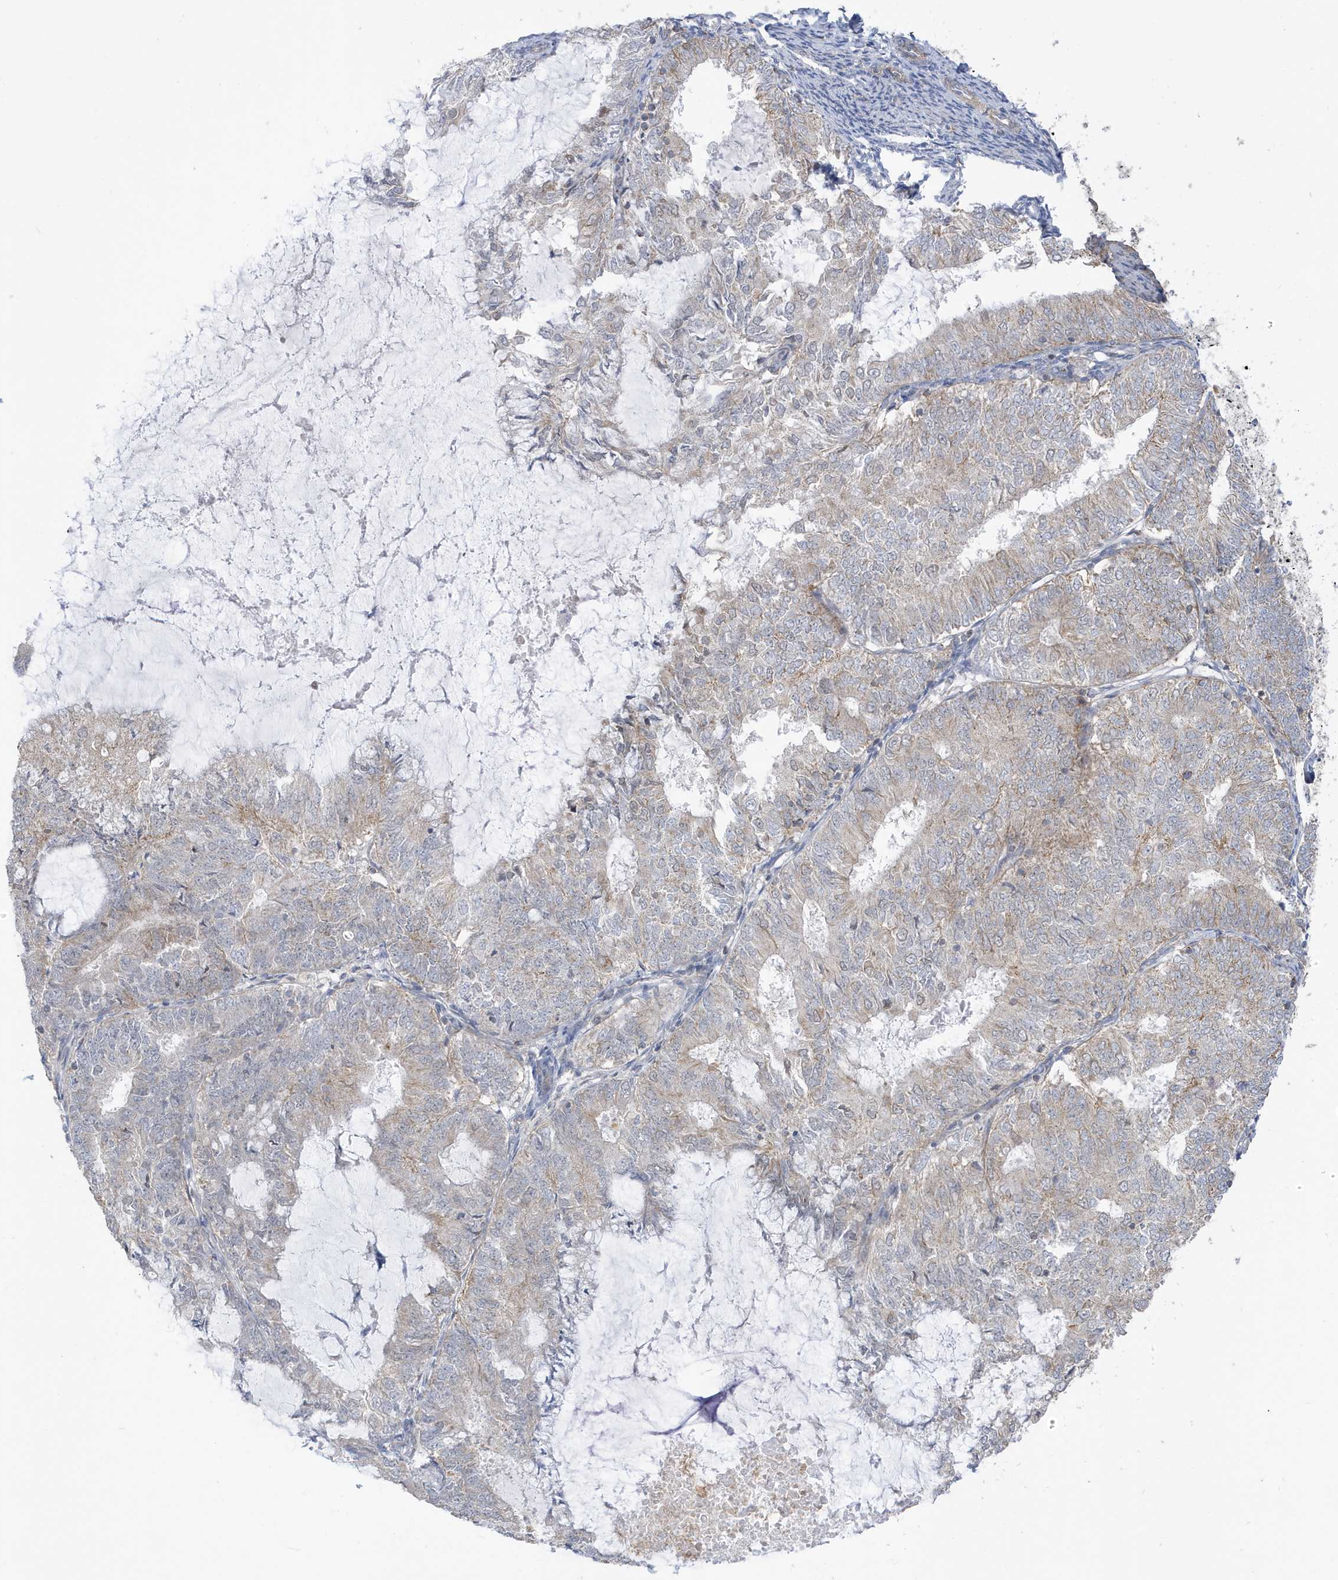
{"staining": {"intensity": "weak", "quantity": "25%-75%", "location": "cytoplasmic/membranous"}, "tissue": "endometrial cancer", "cell_type": "Tumor cells", "image_type": "cancer", "snomed": [{"axis": "morphology", "description": "Adenocarcinoma, NOS"}, {"axis": "topography", "description": "Endometrium"}], "caption": "Brown immunohistochemical staining in human adenocarcinoma (endometrial) demonstrates weak cytoplasmic/membranous positivity in about 25%-75% of tumor cells.", "gene": "ATP13A5", "patient": {"sex": "female", "age": 57}}